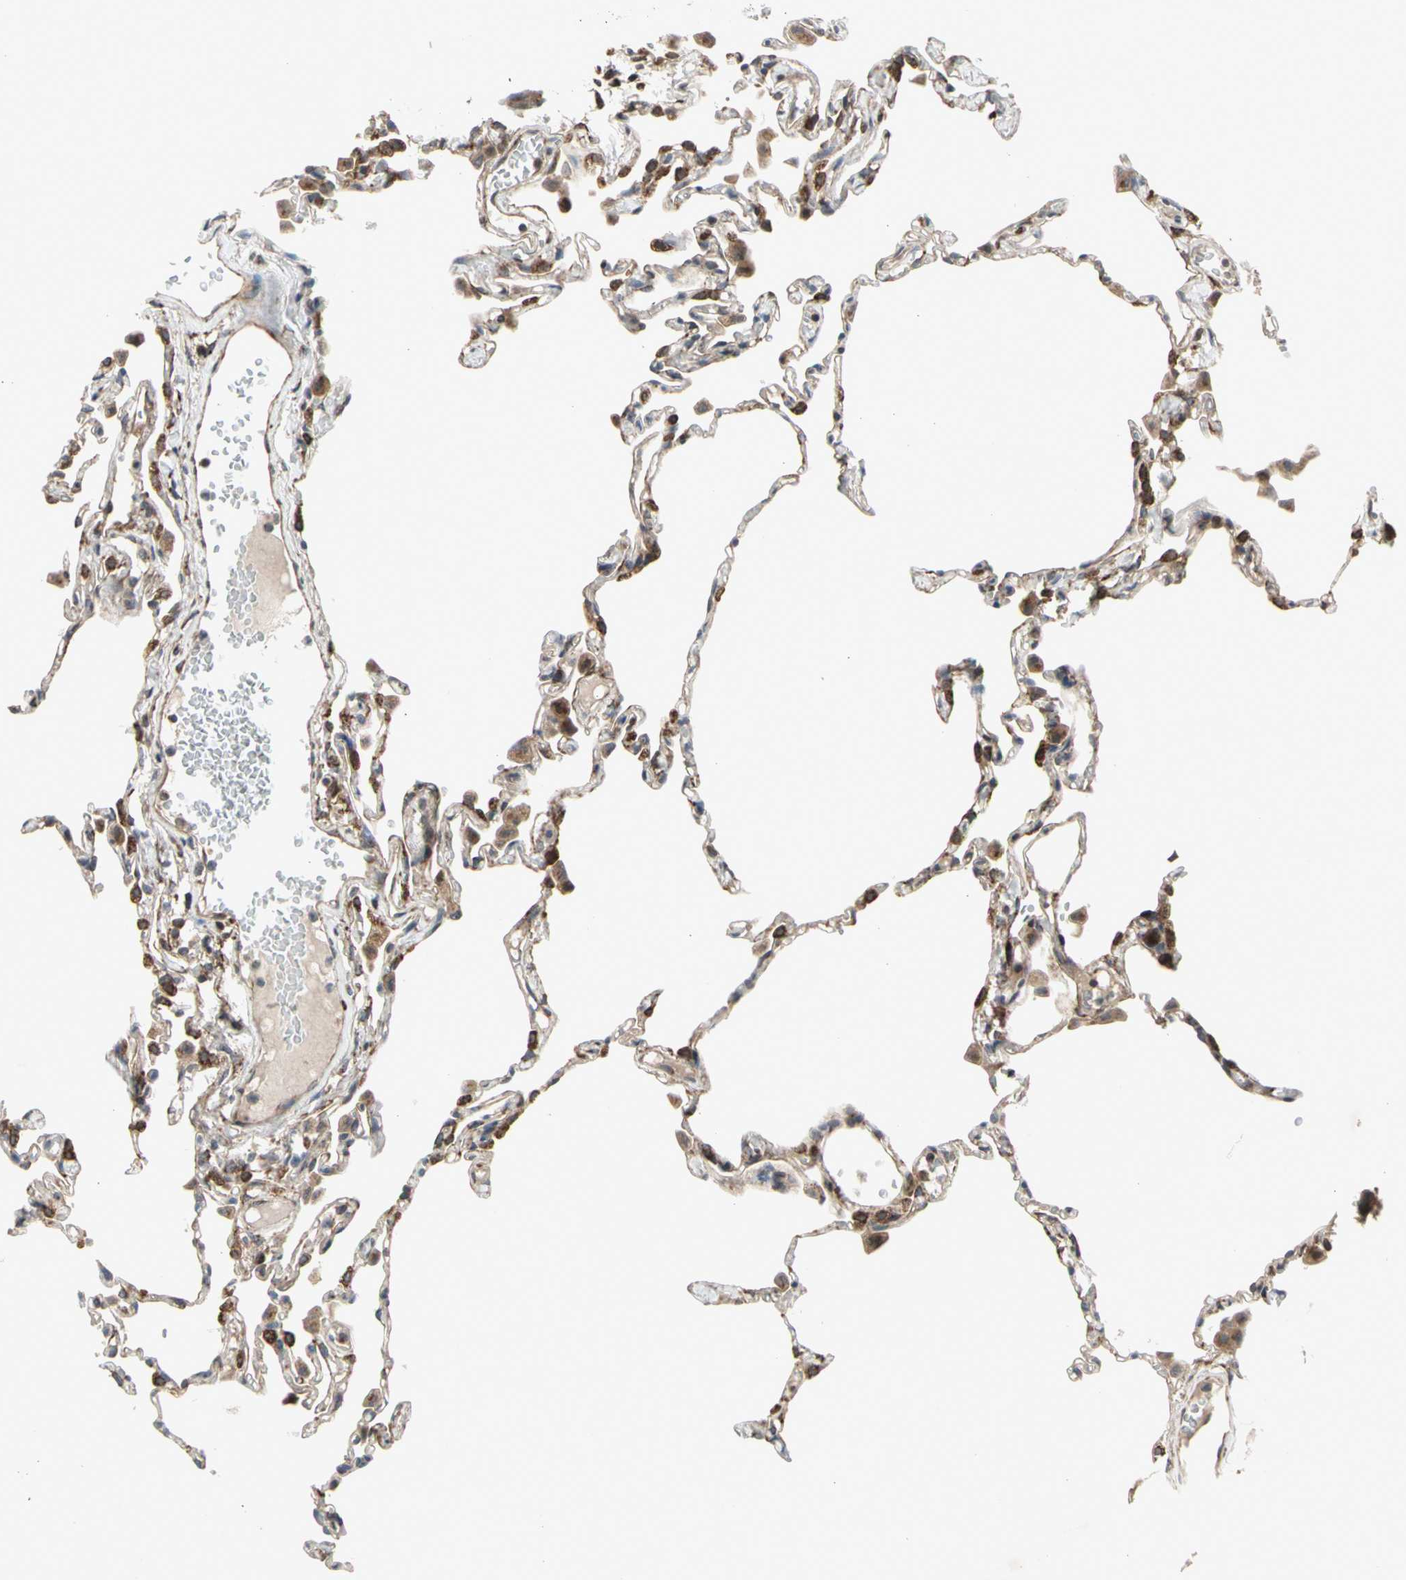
{"staining": {"intensity": "strong", "quantity": "25%-75%", "location": "cytoplasmic/membranous"}, "tissue": "lung", "cell_type": "Alveolar cells", "image_type": "normal", "snomed": [{"axis": "morphology", "description": "Normal tissue, NOS"}, {"axis": "topography", "description": "Lung"}], "caption": "Immunohistochemistry (IHC) micrograph of normal human lung stained for a protein (brown), which demonstrates high levels of strong cytoplasmic/membranous expression in about 25%-75% of alveolar cells.", "gene": "SLC39A9", "patient": {"sex": "female", "age": 49}}